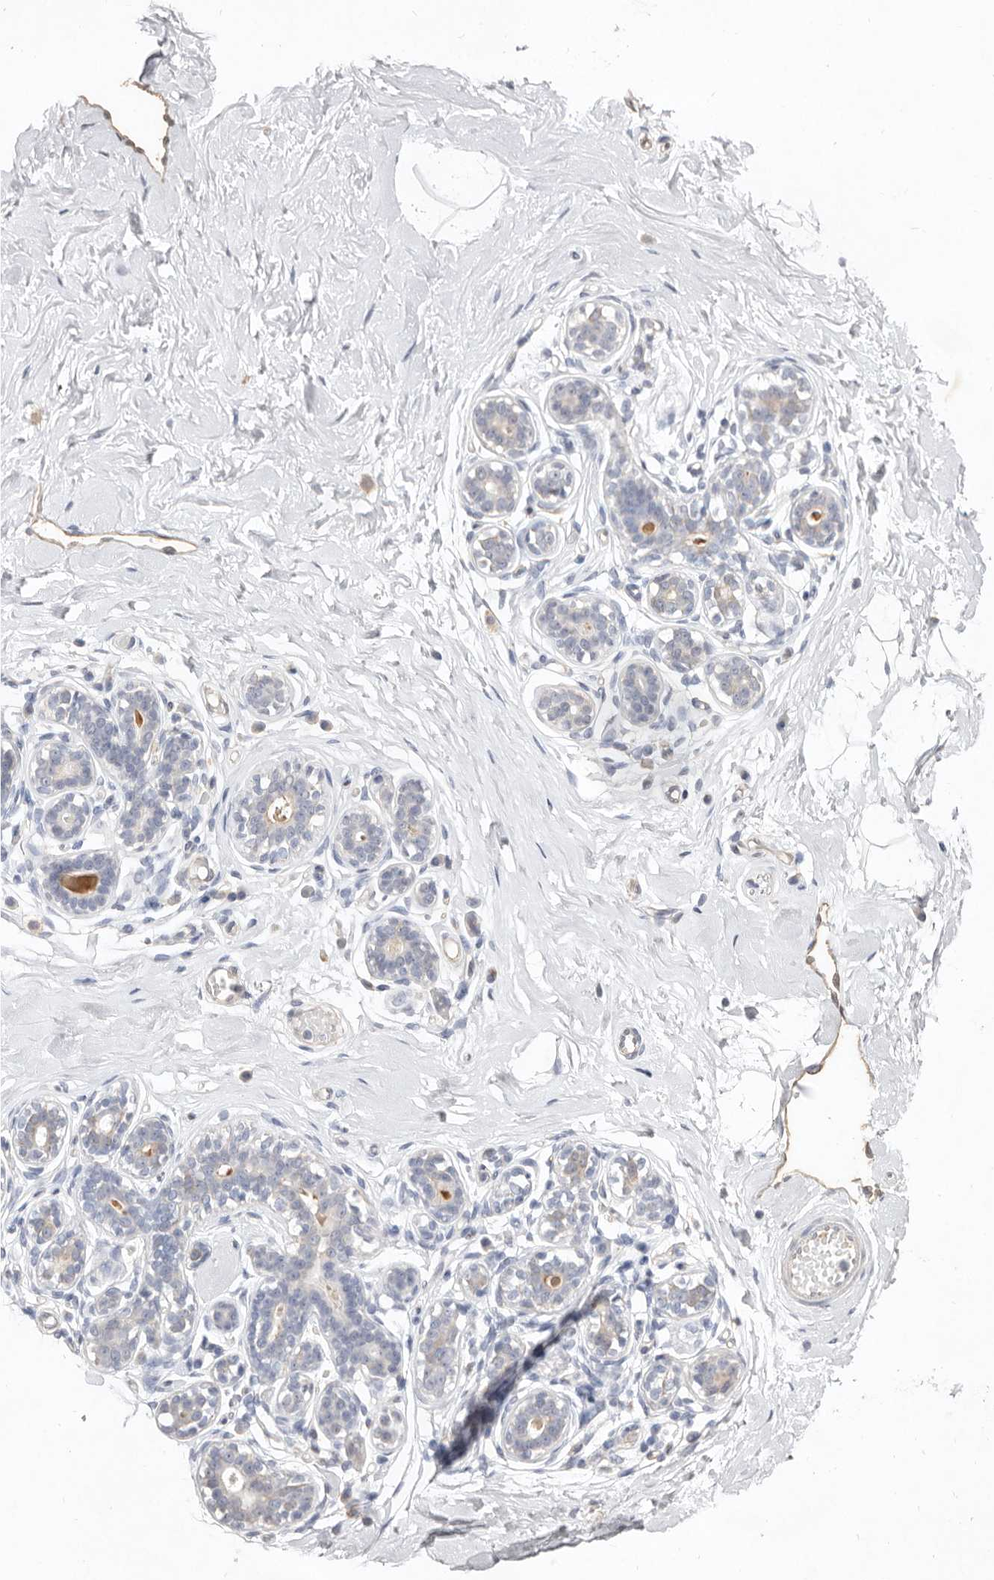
{"staining": {"intensity": "negative", "quantity": "none", "location": "none"}, "tissue": "breast", "cell_type": "Adipocytes", "image_type": "normal", "snomed": [{"axis": "morphology", "description": "Normal tissue, NOS"}, {"axis": "morphology", "description": "Adenoma, NOS"}, {"axis": "topography", "description": "Breast"}], "caption": "Breast was stained to show a protein in brown. There is no significant staining in adipocytes. The staining was performed using DAB (3,3'-diaminobenzidine) to visualize the protein expression in brown, while the nuclei were stained in blue with hematoxylin (Magnification: 20x).", "gene": "ZYG11B", "patient": {"sex": "female", "age": 23}}